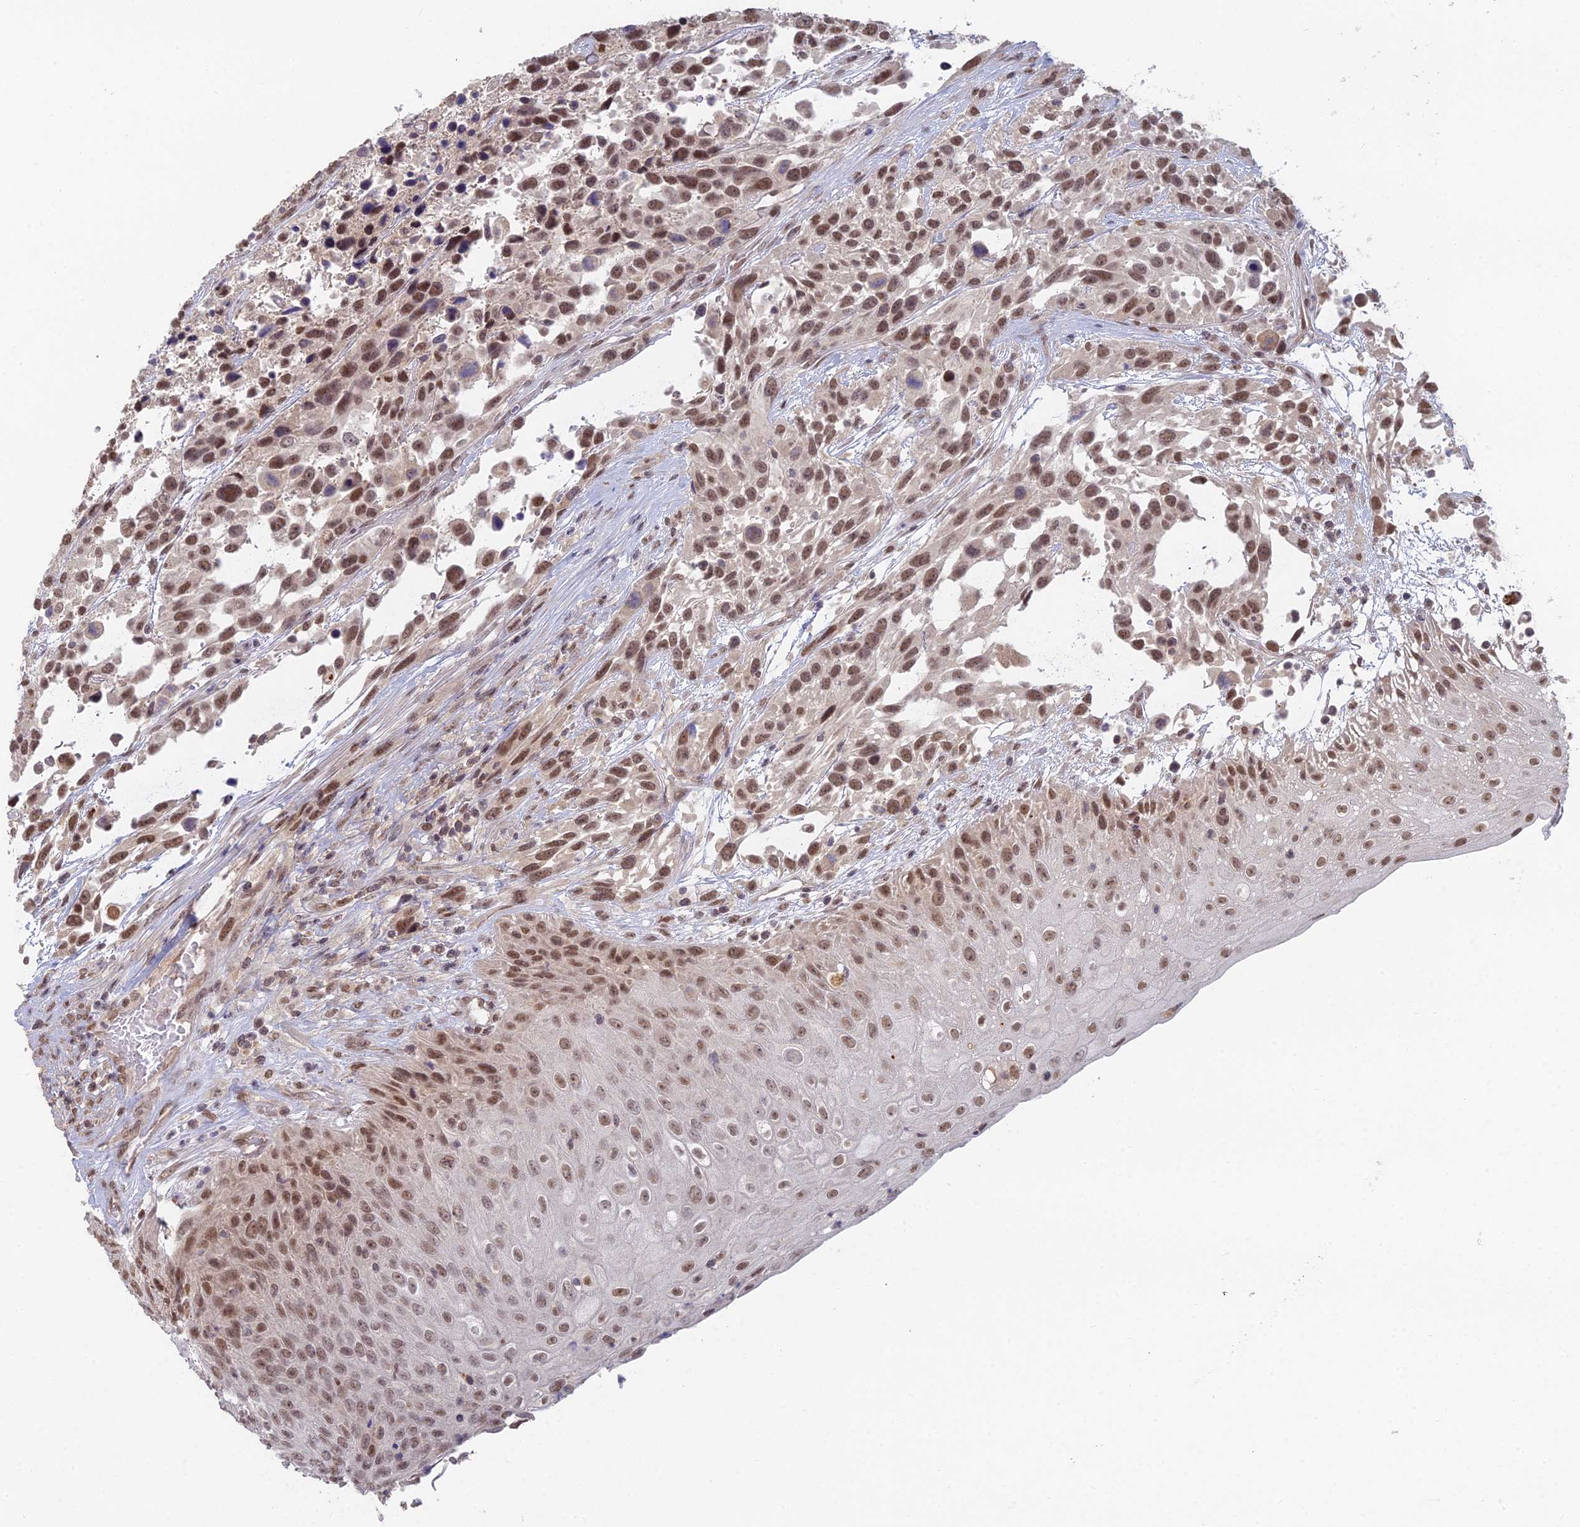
{"staining": {"intensity": "moderate", "quantity": ">75%", "location": "nuclear"}, "tissue": "urothelial cancer", "cell_type": "Tumor cells", "image_type": "cancer", "snomed": [{"axis": "morphology", "description": "Urothelial carcinoma, High grade"}, {"axis": "topography", "description": "Urinary bladder"}], "caption": "Tumor cells reveal medium levels of moderate nuclear positivity in about >75% of cells in urothelial carcinoma (high-grade). (DAB = brown stain, brightfield microscopy at high magnification).", "gene": "RANBP3", "patient": {"sex": "female", "age": 70}}